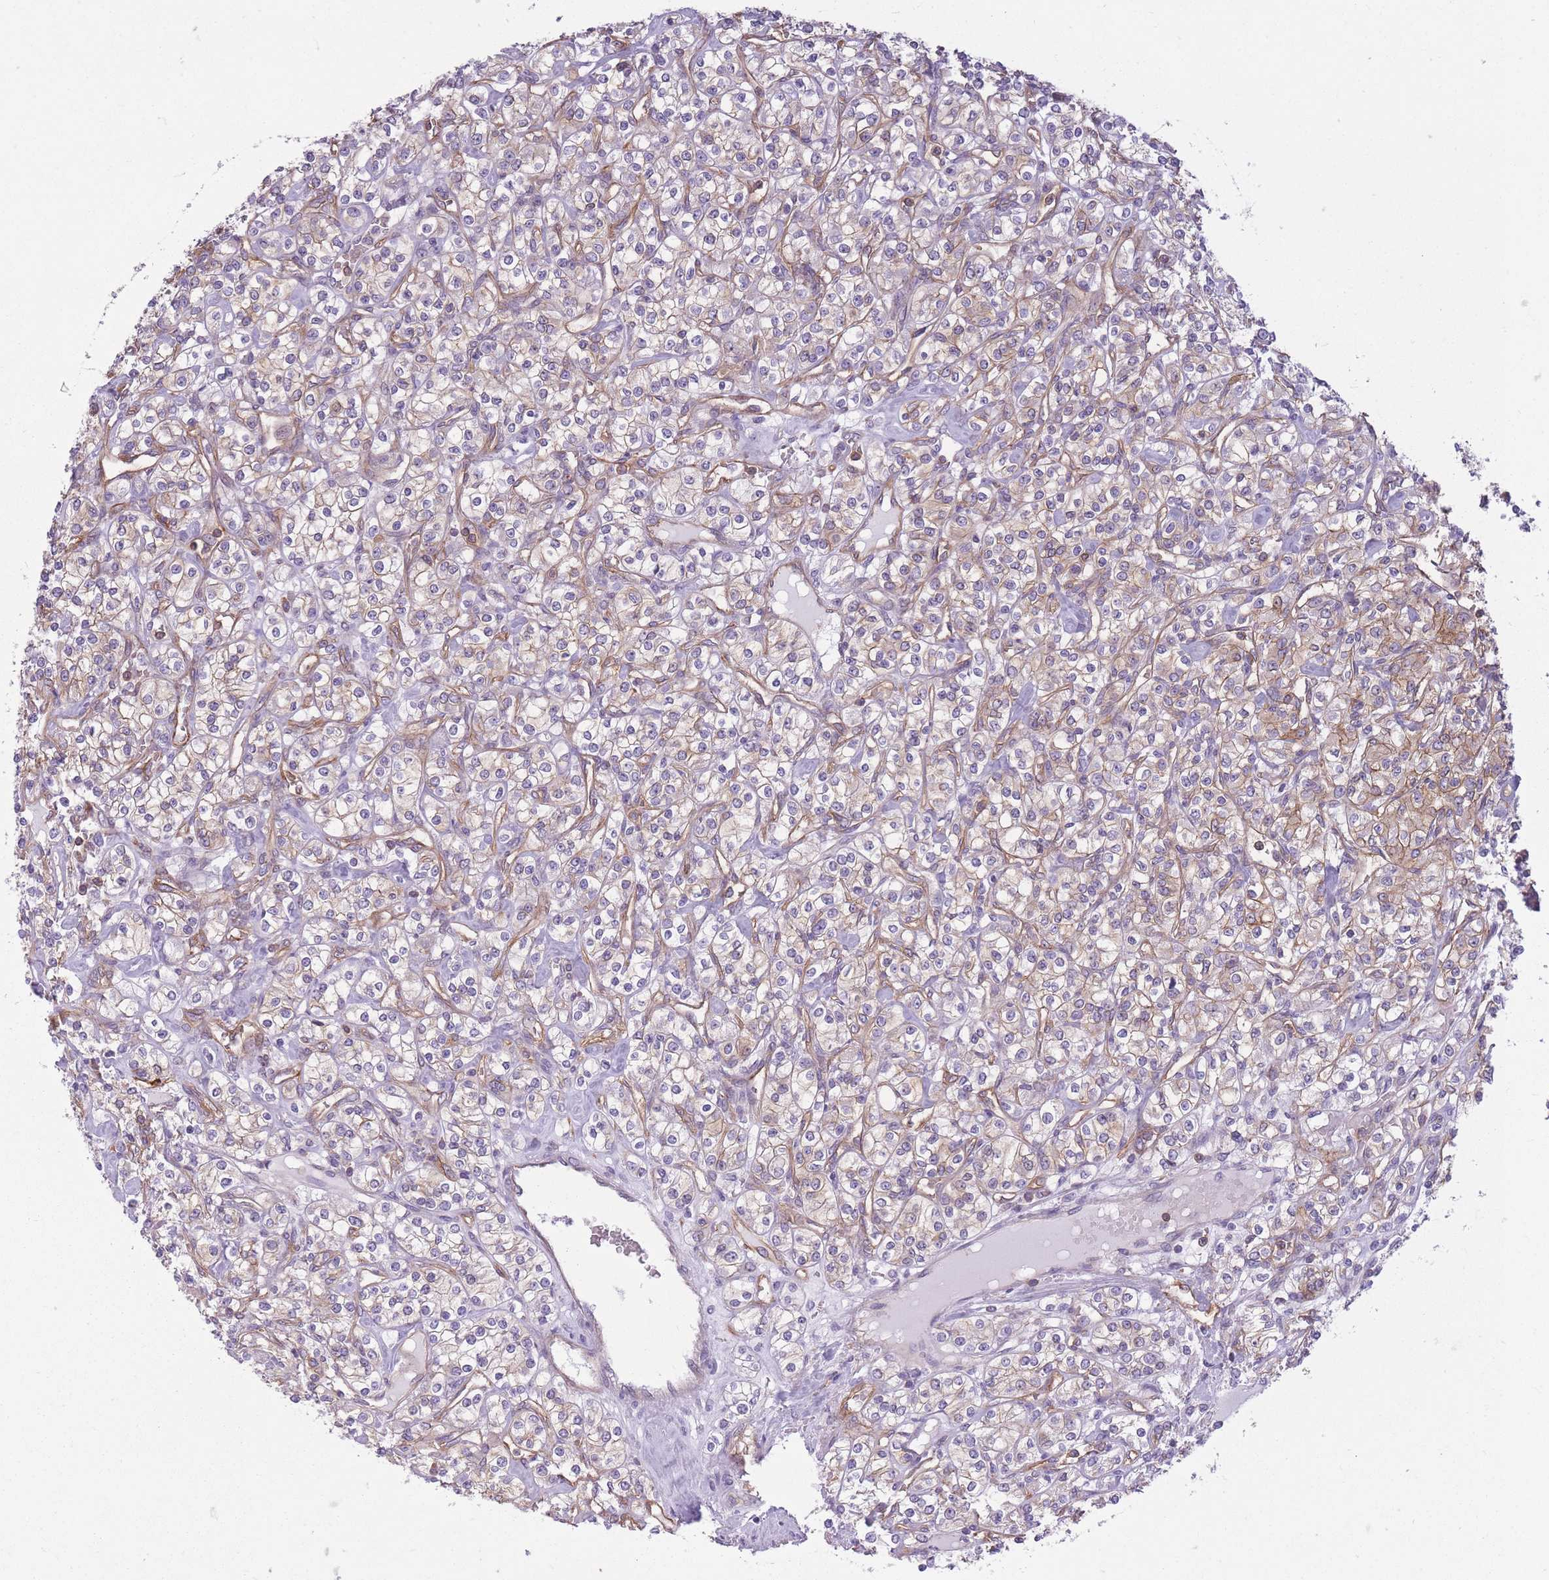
{"staining": {"intensity": "weak", "quantity": "25%-75%", "location": "cytoplasmic/membranous"}, "tissue": "renal cancer", "cell_type": "Tumor cells", "image_type": "cancer", "snomed": [{"axis": "morphology", "description": "Adenocarcinoma, NOS"}, {"axis": "topography", "description": "Kidney"}], "caption": "Immunohistochemistry (IHC) (DAB) staining of renal adenocarcinoma reveals weak cytoplasmic/membranous protein expression in about 25%-75% of tumor cells. (Brightfield microscopy of DAB IHC at high magnification).", "gene": "ADD1", "patient": {"sex": "male", "age": 77}}